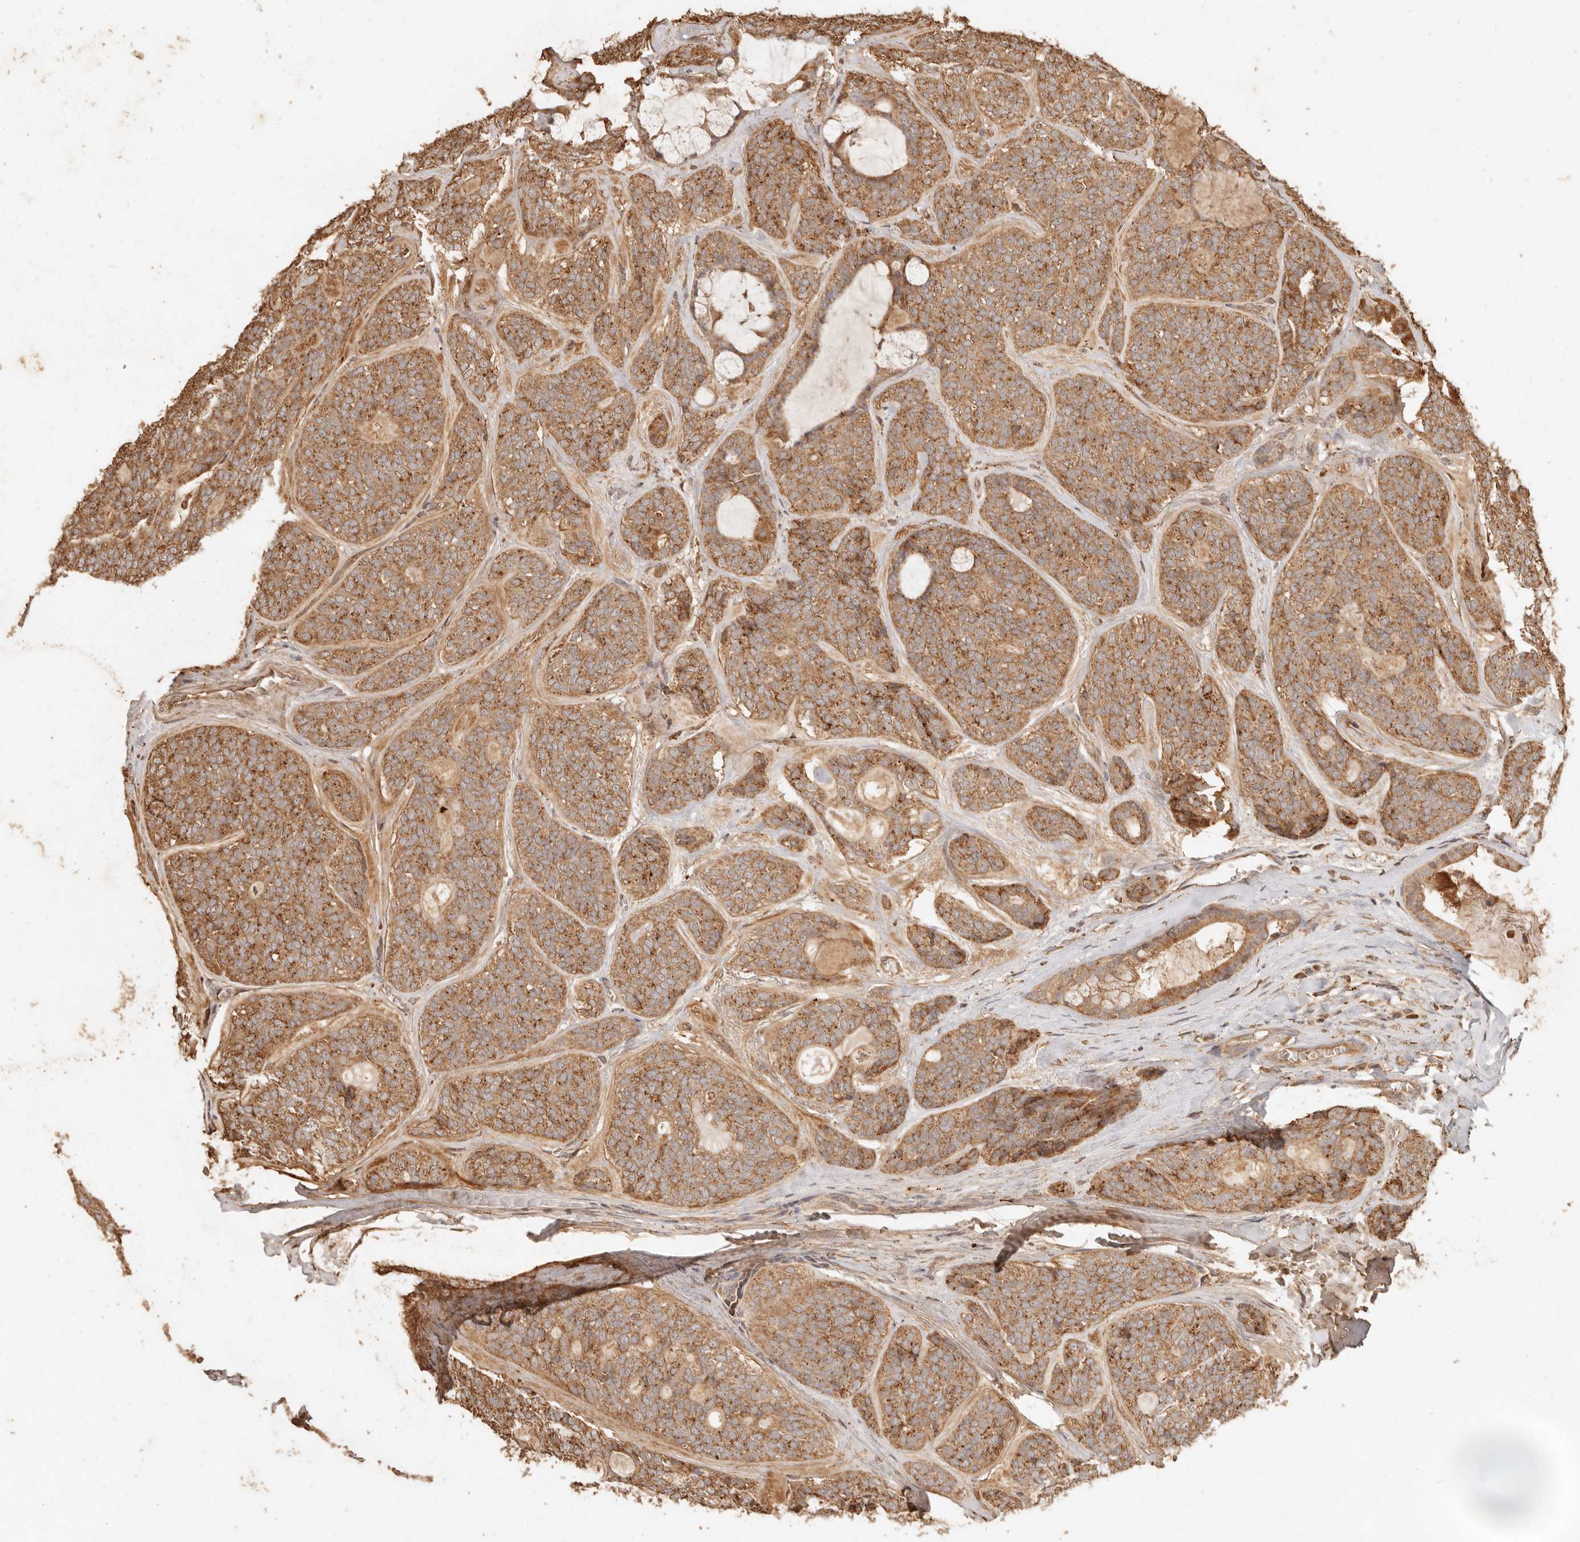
{"staining": {"intensity": "moderate", "quantity": ">75%", "location": "cytoplasmic/membranous"}, "tissue": "head and neck cancer", "cell_type": "Tumor cells", "image_type": "cancer", "snomed": [{"axis": "morphology", "description": "Adenocarcinoma, NOS"}, {"axis": "topography", "description": "Head-Neck"}], "caption": "The immunohistochemical stain shows moderate cytoplasmic/membranous expression in tumor cells of head and neck cancer (adenocarcinoma) tissue.", "gene": "FAM180B", "patient": {"sex": "male", "age": 66}}